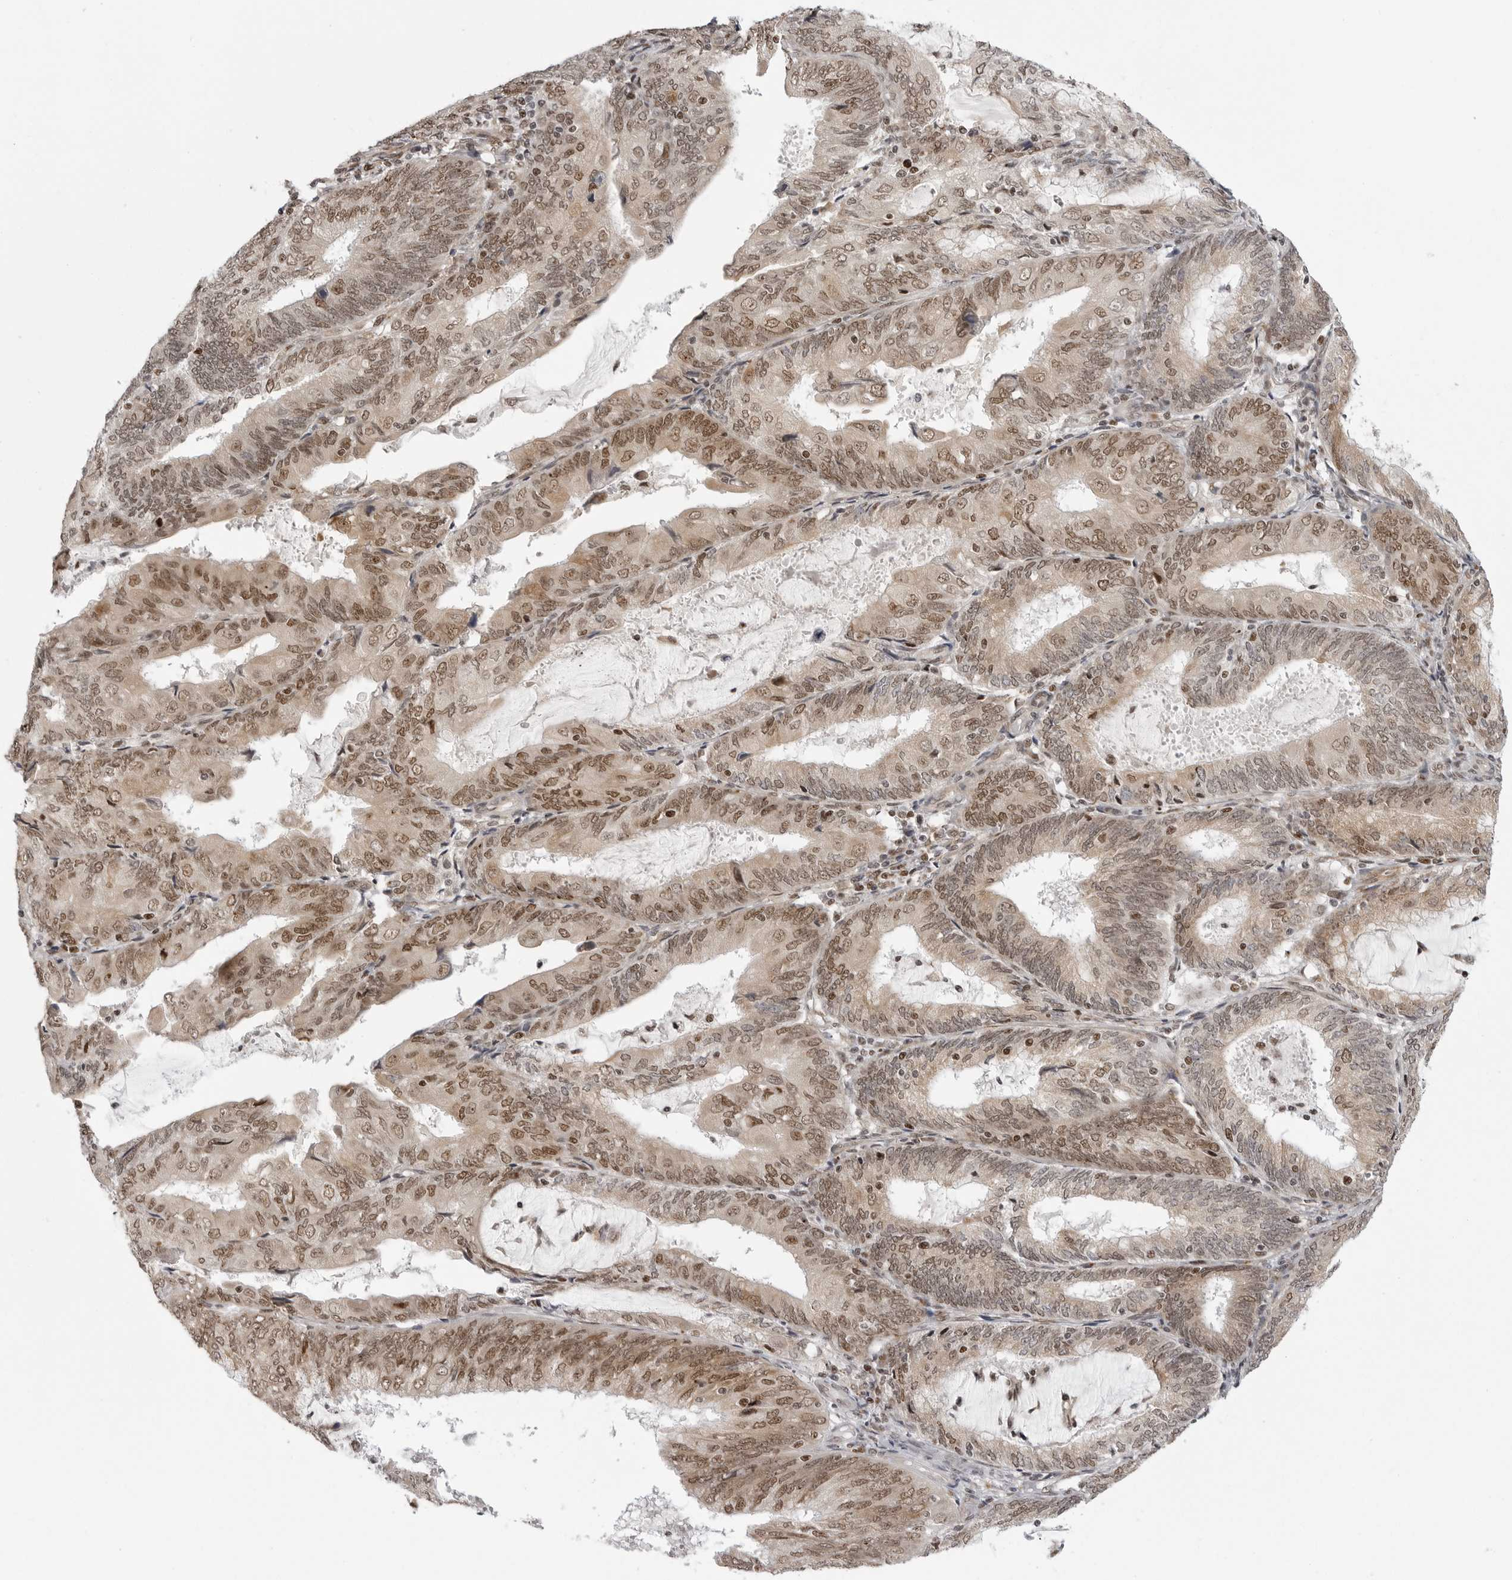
{"staining": {"intensity": "moderate", "quantity": ">75%", "location": "nuclear"}, "tissue": "endometrial cancer", "cell_type": "Tumor cells", "image_type": "cancer", "snomed": [{"axis": "morphology", "description": "Adenocarcinoma, NOS"}, {"axis": "topography", "description": "Endometrium"}], "caption": "Immunohistochemistry (IHC) (DAB) staining of endometrial adenocarcinoma exhibits moderate nuclear protein staining in approximately >75% of tumor cells.", "gene": "PRDM10", "patient": {"sex": "female", "age": 81}}